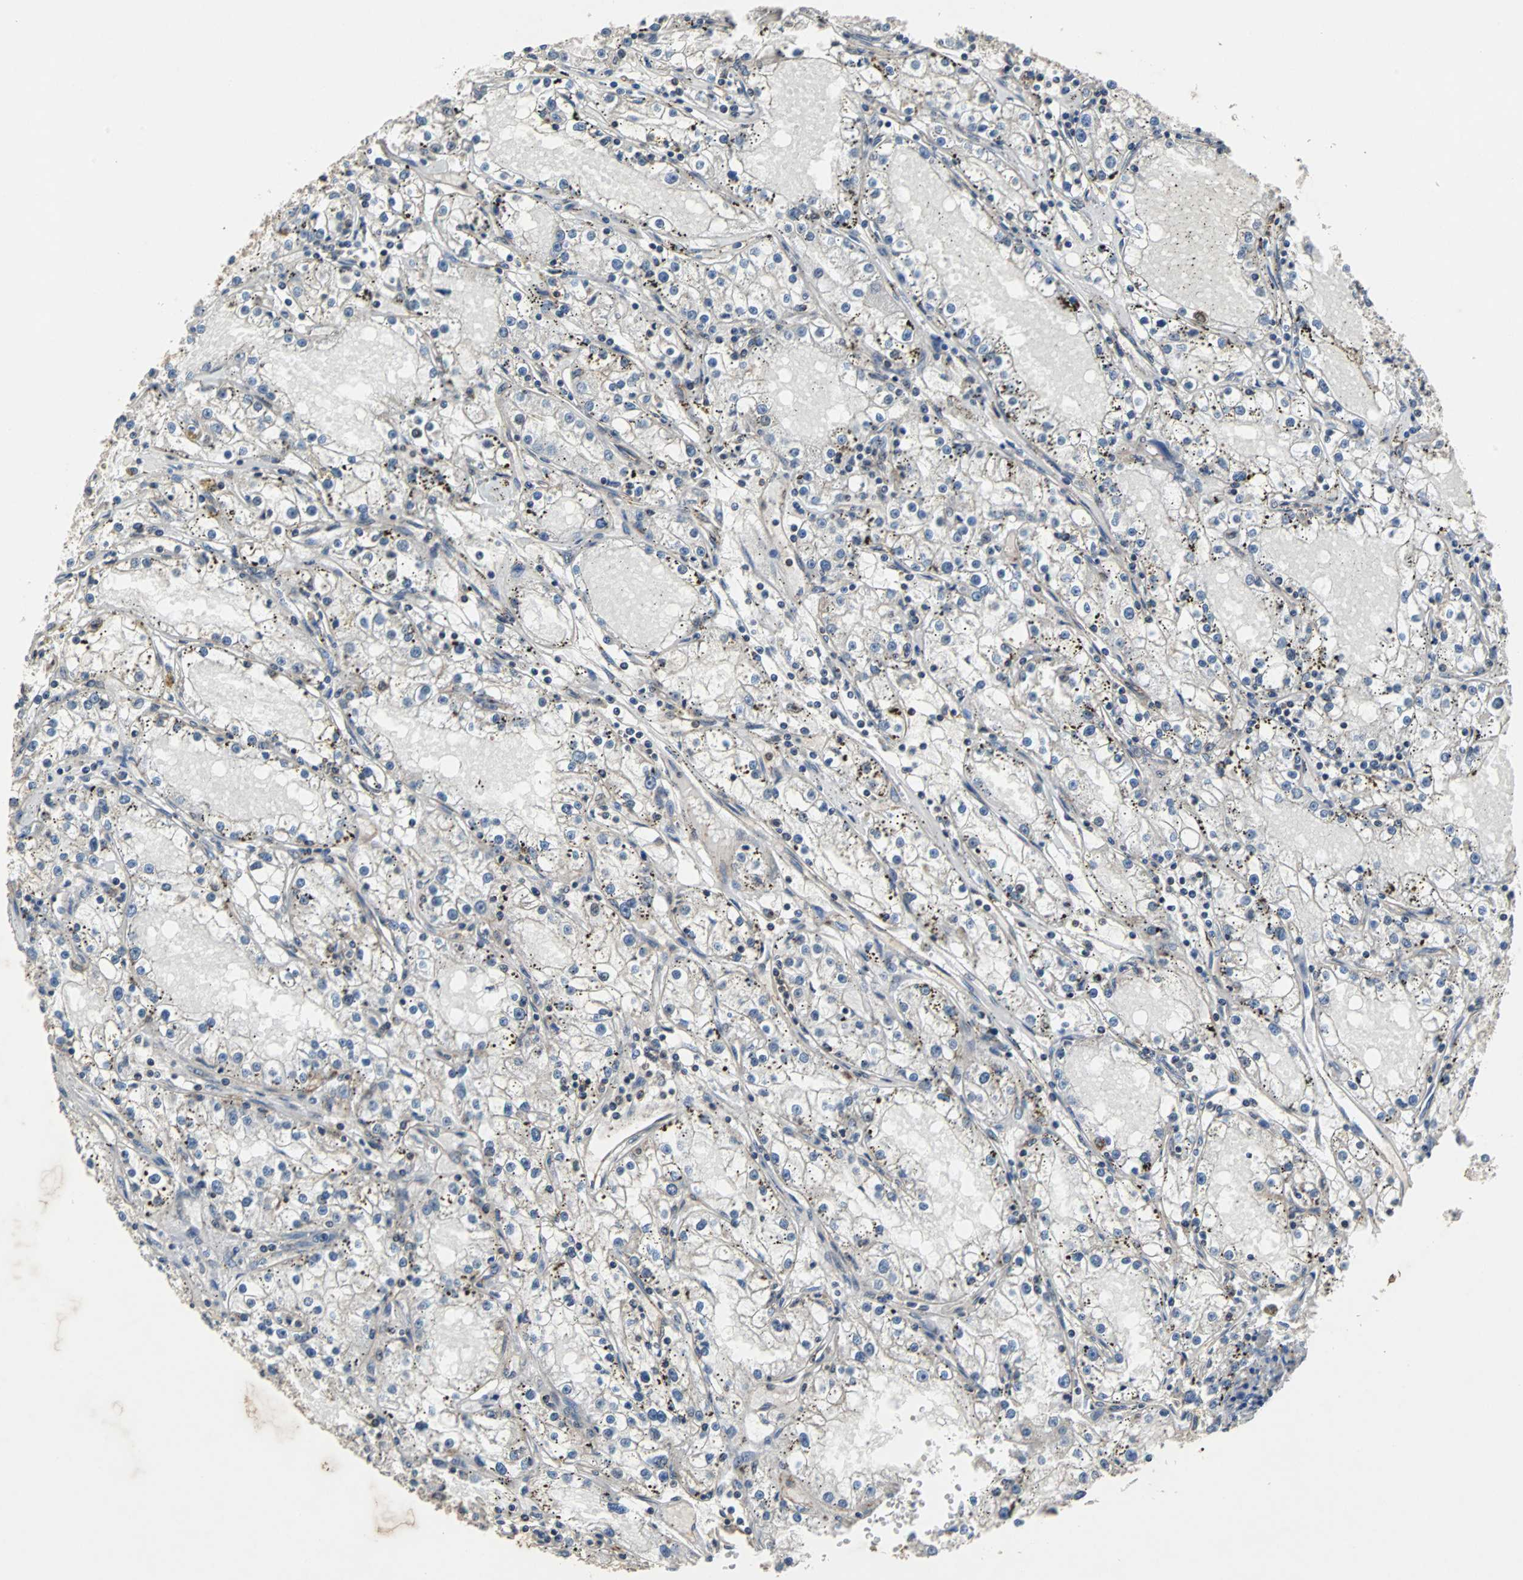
{"staining": {"intensity": "weak", "quantity": "25%-75%", "location": "cytoplasmic/membranous"}, "tissue": "renal cancer", "cell_type": "Tumor cells", "image_type": "cancer", "snomed": [{"axis": "morphology", "description": "Adenocarcinoma, NOS"}, {"axis": "topography", "description": "Kidney"}], "caption": "The image demonstrates staining of renal adenocarcinoma, revealing weak cytoplasmic/membranous protein positivity (brown color) within tumor cells.", "gene": "LSR", "patient": {"sex": "male", "age": 56}}